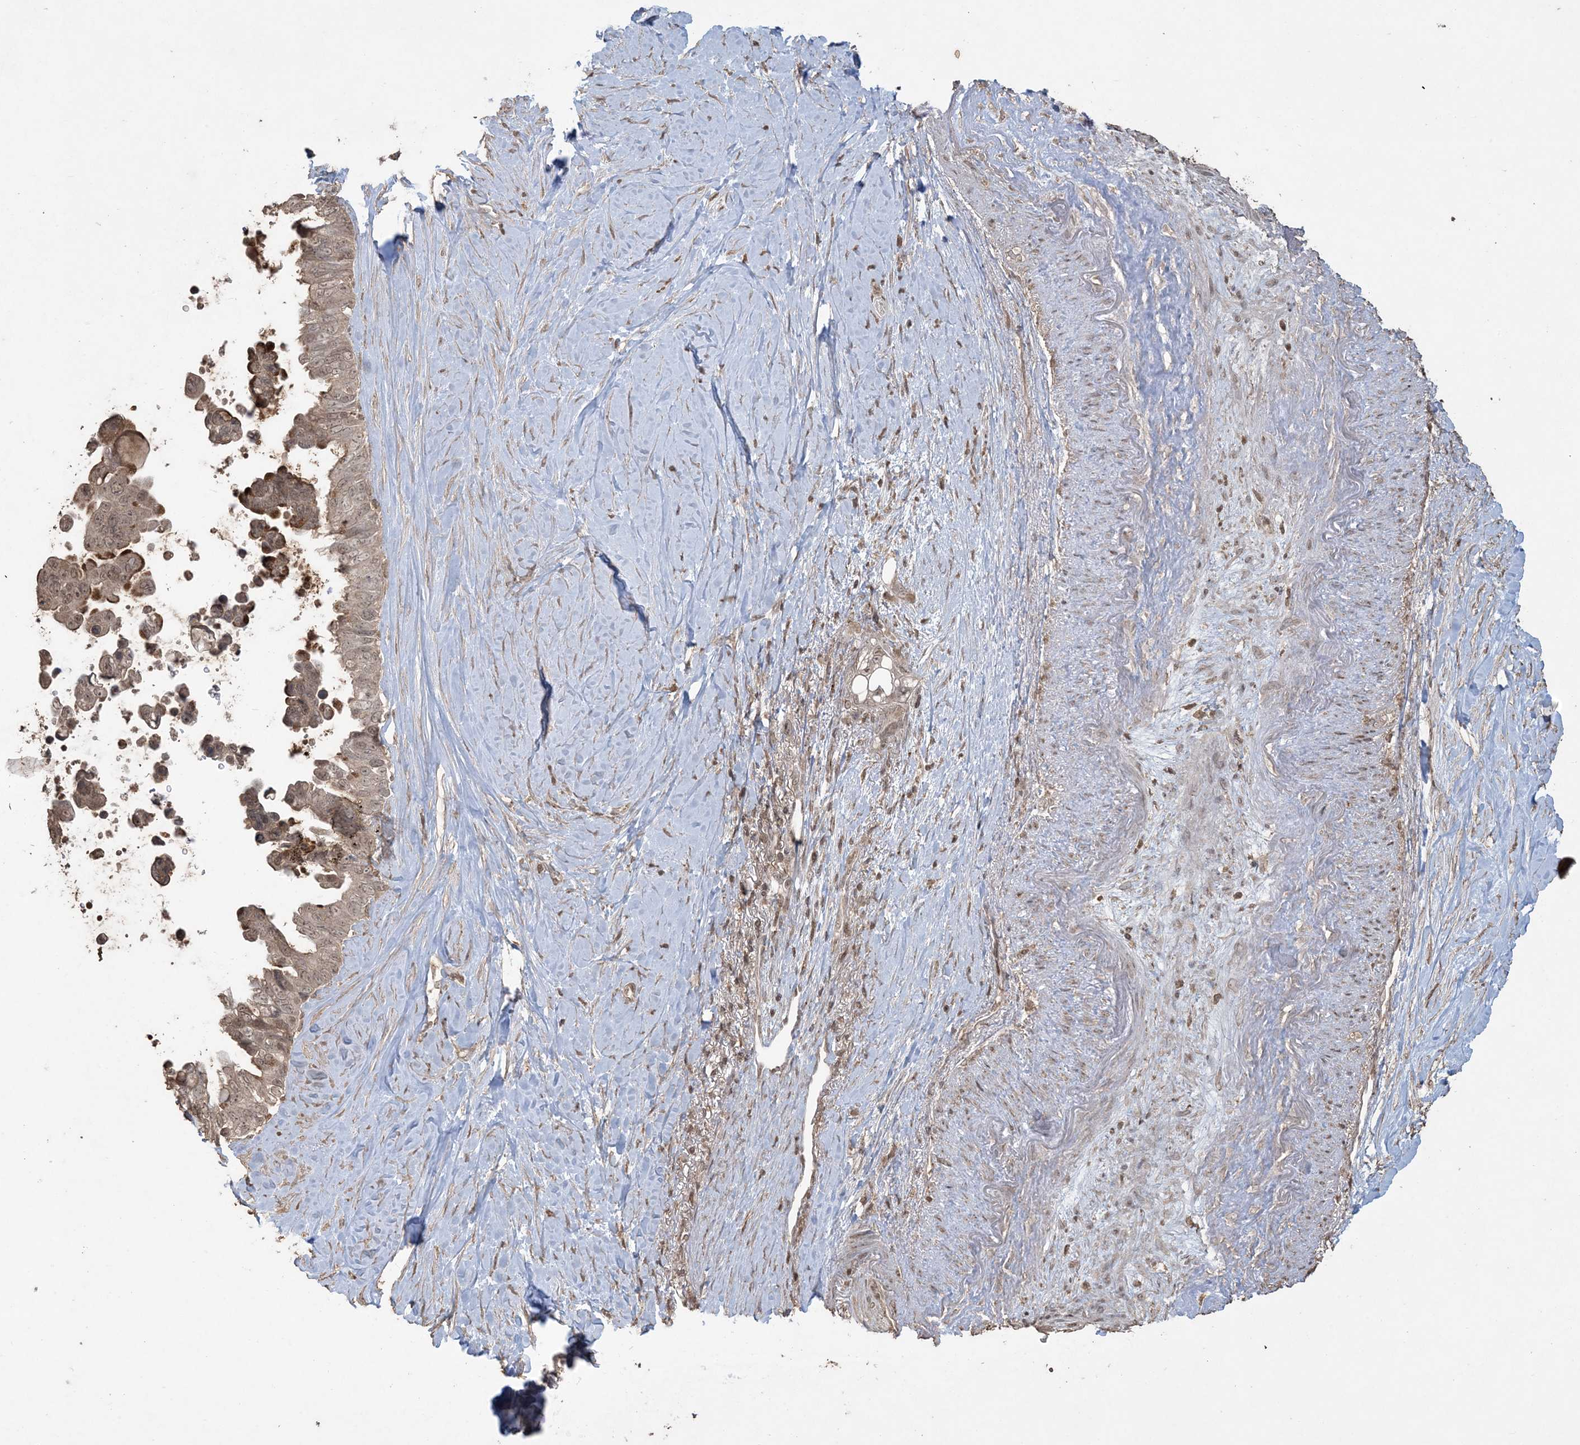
{"staining": {"intensity": "strong", "quantity": "25%-75%", "location": "cytoplasmic/membranous"}, "tissue": "pancreatic cancer", "cell_type": "Tumor cells", "image_type": "cancer", "snomed": [{"axis": "morphology", "description": "Adenocarcinoma, NOS"}, {"axis": "topography", "description": "Pancreas"}], "caption": "High-power microscopy captured an immunohistochemistry photomicrograph of pancreatic cancer (adenocarcinoma), revealing strong cytoplasmic/membranous expression in approximately 25%-75% of tumor cells. (DAB = brown stain, brightfield microscopy at high magnification).", "gene": "EFCAB8", "patient": {"sex": "female", "age": 72}}